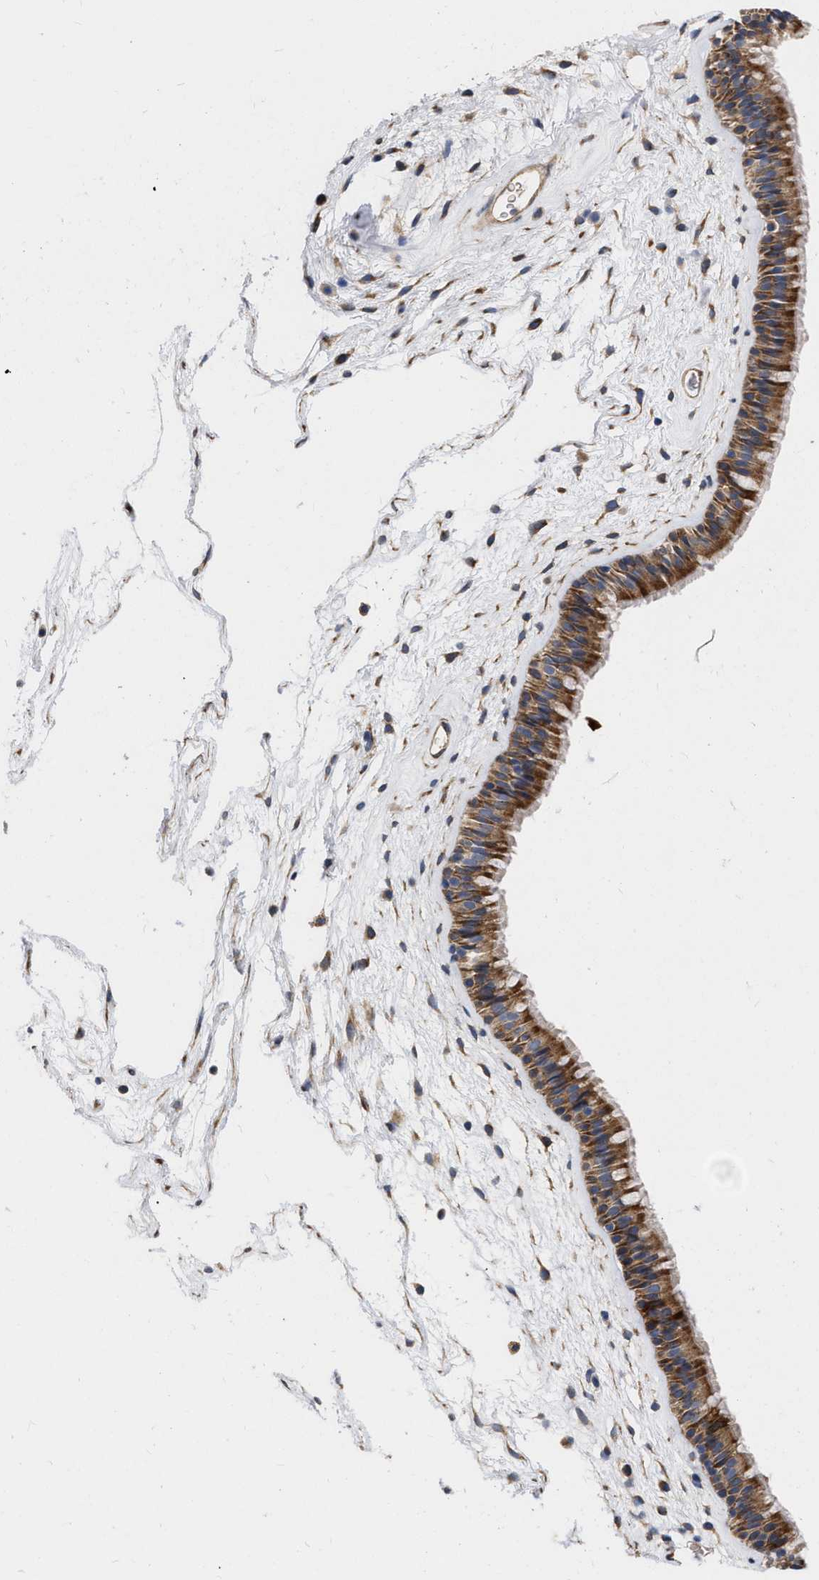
{"staining": {"intensity": "strong", "quantity": ">75%", "location": "cytoplasmic/membranous"}, "tissue": "nasopharynx", "cell_type": "Respiratory epithelial cells", "image_type": "normal", "snomed": [{"axis": "morphology", "description": "Normal tissue, NOS"}, {"axis": "morphology", "description": "Inflammation, NOS"}, {"axis": "topography", "description": "Nasopharynx"}], "caption": "Immunohistochemical staining of normal human nasopharynx shows >75% levels of strong cytoplasmic/membranous protein expression in about >75% of respiratory epithelial cells. The protein is stained brown, and the nuclei are stained in blue (DAB (3,3'-diaminobenzidine) IHC with brightfield microscopy, high magnification).", "gene": "MLST8", "patient": {"sex": "male", "age": 48}}